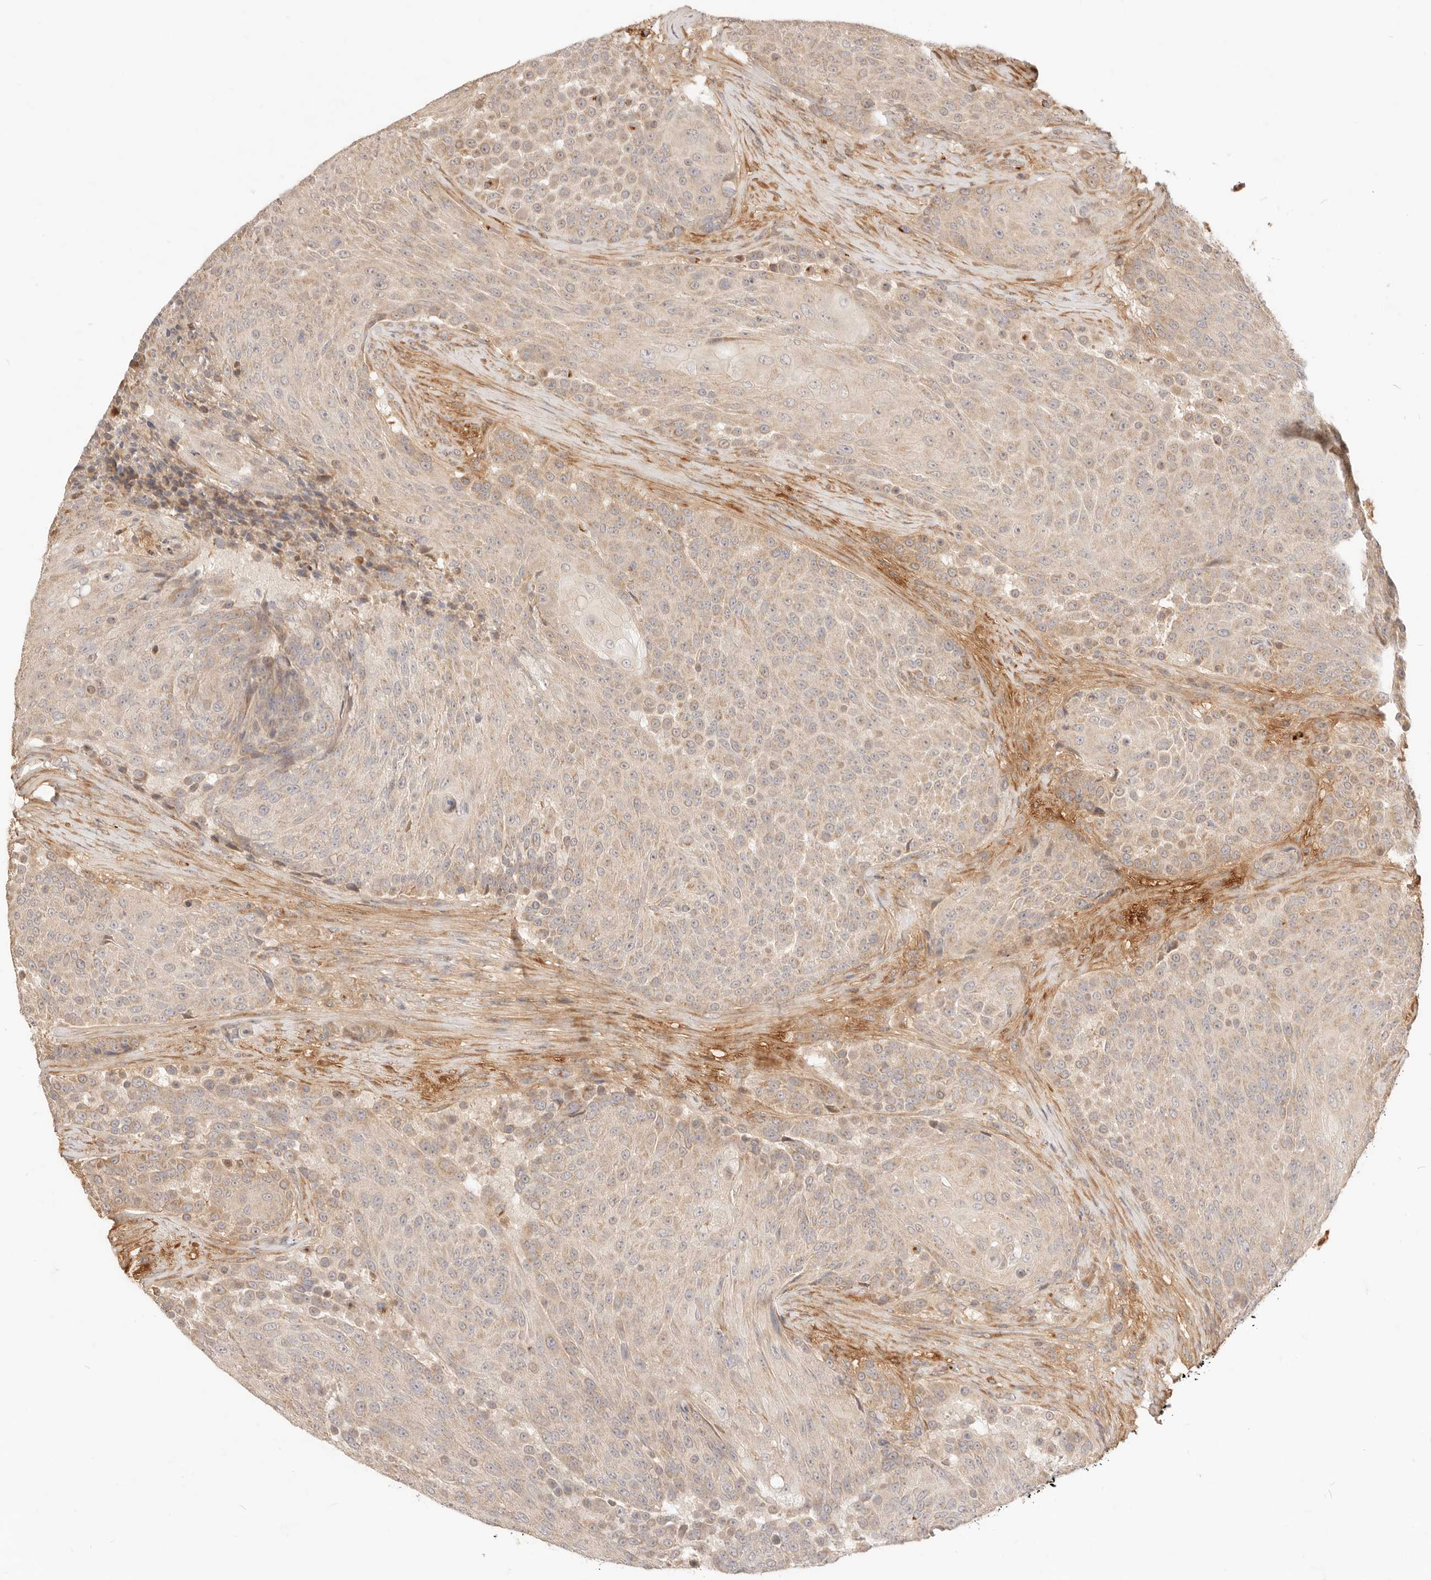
{"staining": {"intensity": "weak", "quantity": "25%-75%", "location": "cytoplasmic/membranous"}, "tissue": "urothelial cancer", "cell_type": "Tumor cells", "image_type": "cancer", "snomed": [{"axis": "morphology", "description": "Urothelial carcinoma, High grade"}, {"axis": "topography", "description": "Urinary bladder"}], "caption": "Approximately 25%-75% of tumor cells in high-grade urothelial carcinoma reveal weak cytoplasmic/membranous protein positivity as visualized by brown immunohistochemical staining.", "gene": "UBXN10", "patient": {"sex": "female", "age": 63}}